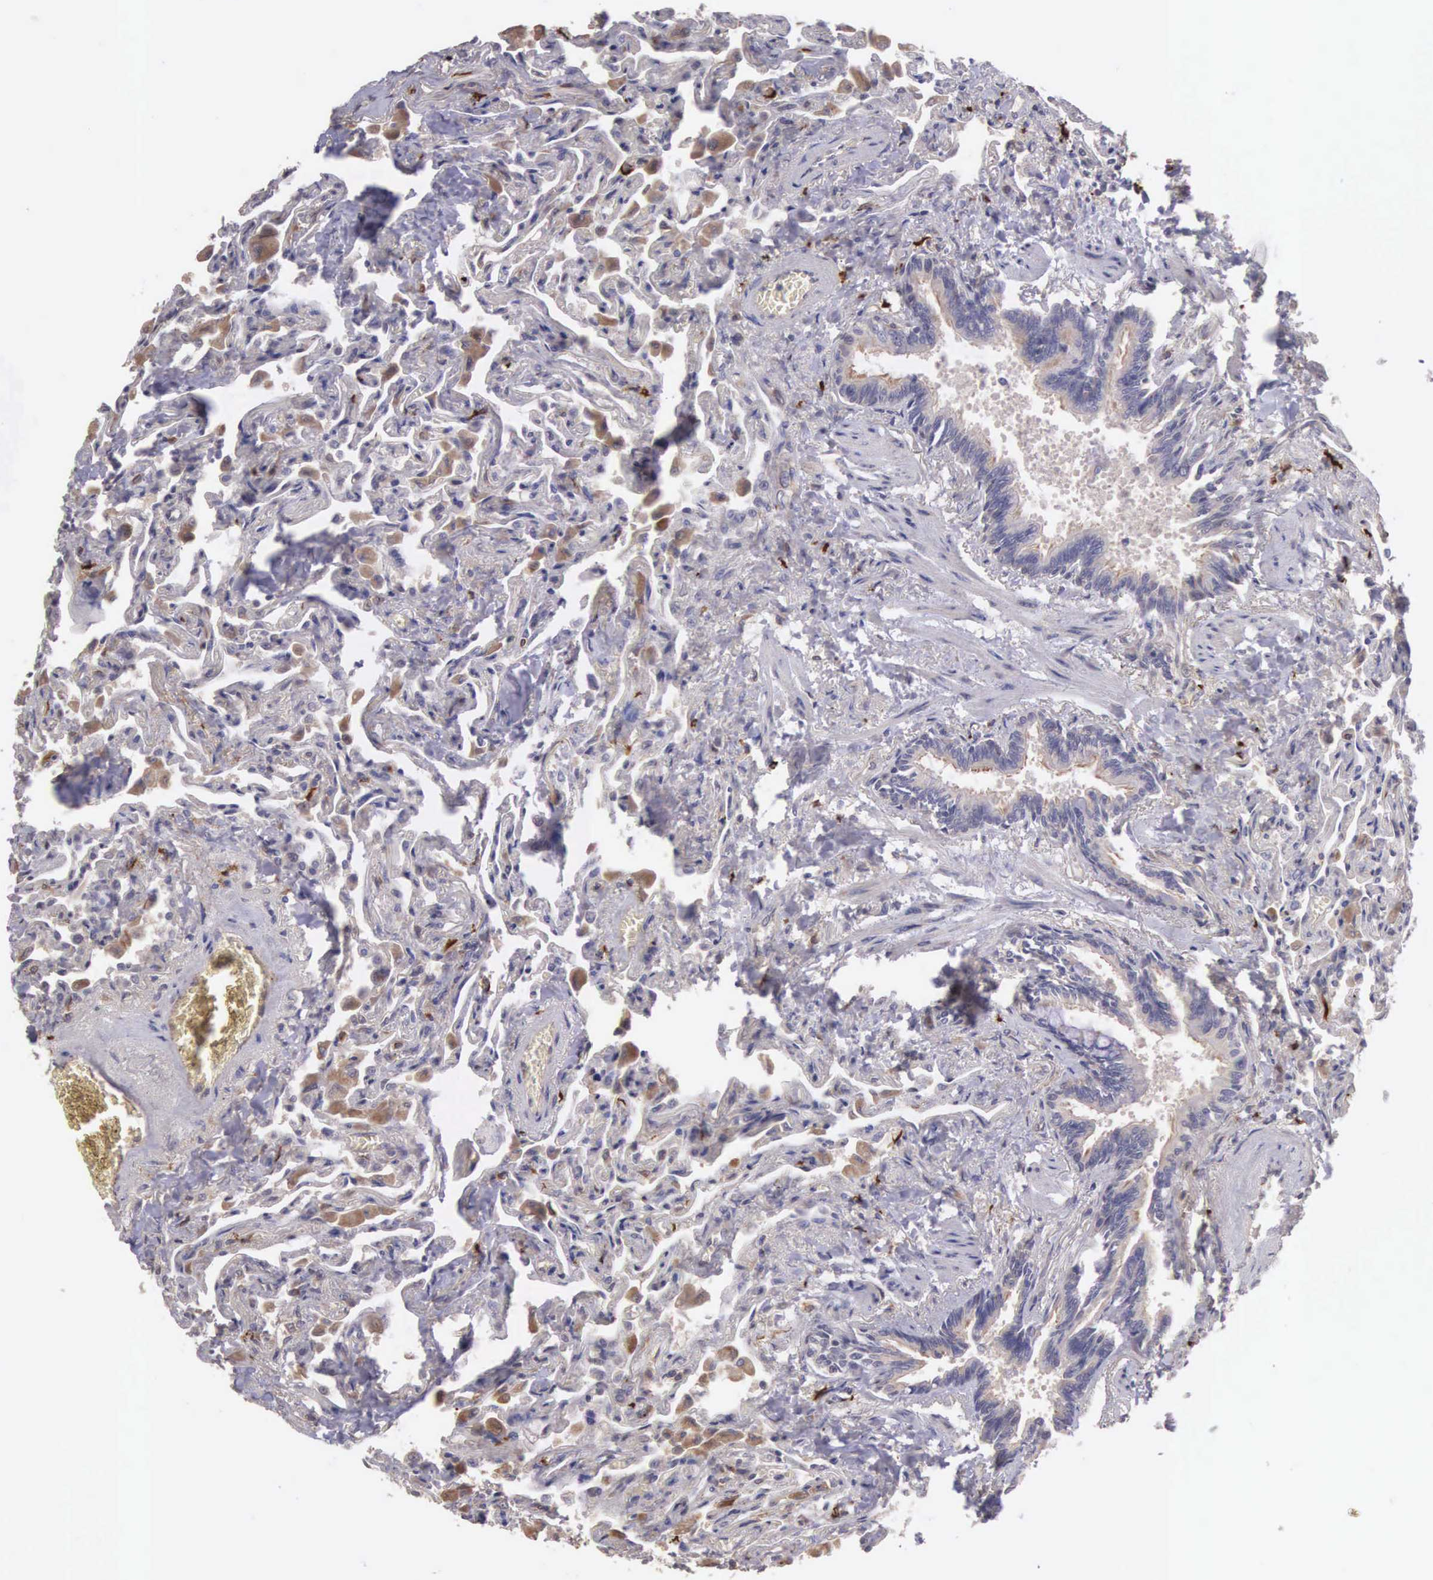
{"staining": {"intensity": "weak", "quantity": "25%-75%", "location": "cytoplasmic/membranous"}, "tissue": "lung", "cell_type": "Alveolar cells", "image_type": "normal", "snomed": [{"axis": "morphology", "description": "Normal tissue, NOS"}, {"axis": "topography", "description": "Lung"}], "caption": "Weak cytoplasmic/membranous protein positivity is seen in approximately 25%-75% of alveolar cells in lung. (brown staining indicates protein expression, while blue staining denotes nuclei).", "gene": "CDC45", "patient": {"sex": "male", "age": 73}}